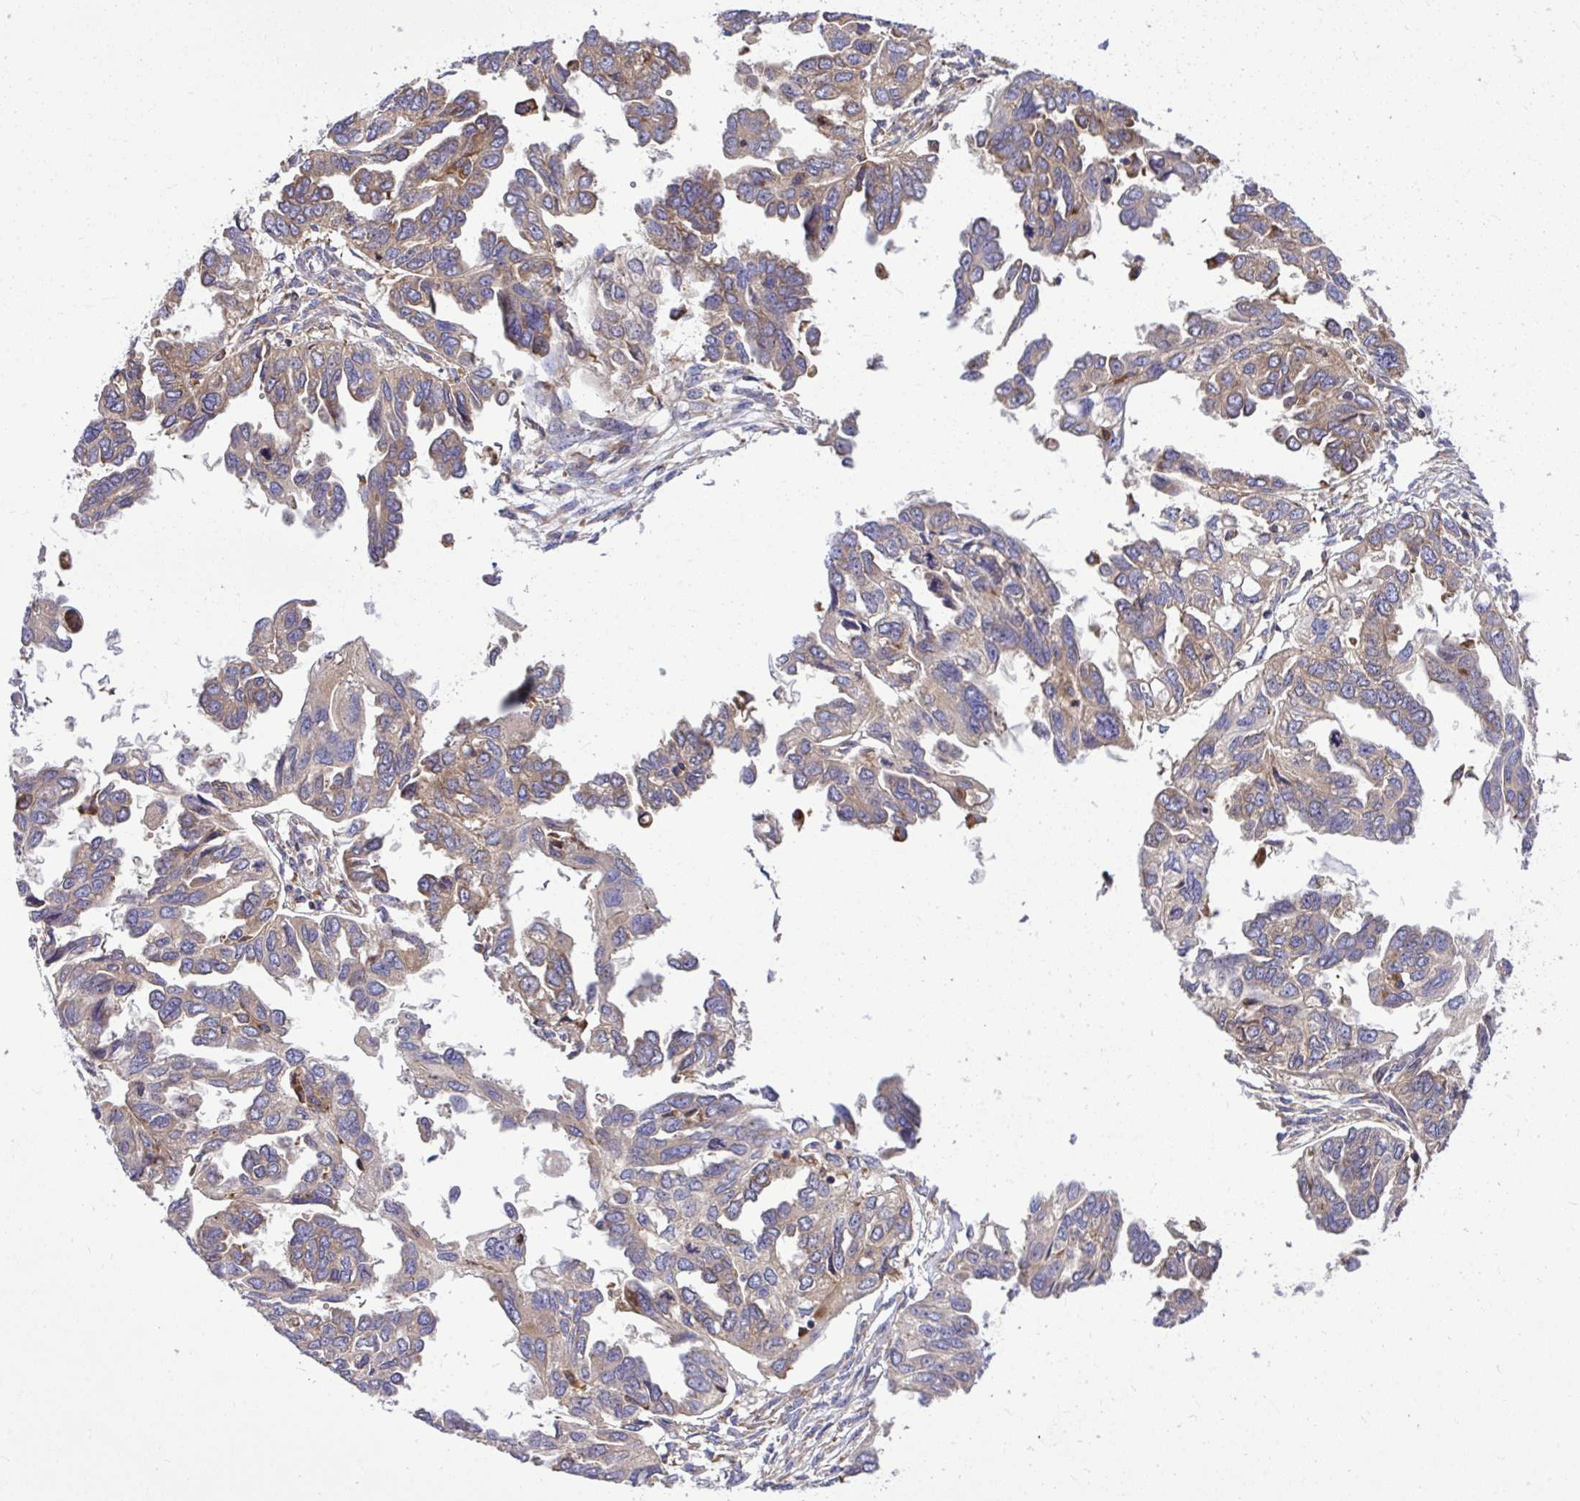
{"staining": {"intensity": "moderate", "quantity": "25%-75%", "location": "cytoplasmic/membranous"}, "tissue": "ovarian cancer", "cell_type": "Tumor cells", "image_type": "cancer", "snomed": [{"axis": "morphology", "description": "Cystadenocarcinoma, serous, NOS"}, {"axis": "topography", "description": "Ovary"}], "caption": "DAB immunohistochemical staining of ovarian serous cystadenocarcinoma shows moderate cytoplasmic/membranous protein expression in about 25%-75% of tumor cells.", "gene": "PAIP2", "patient": {"sex": "female", "age": 53}}